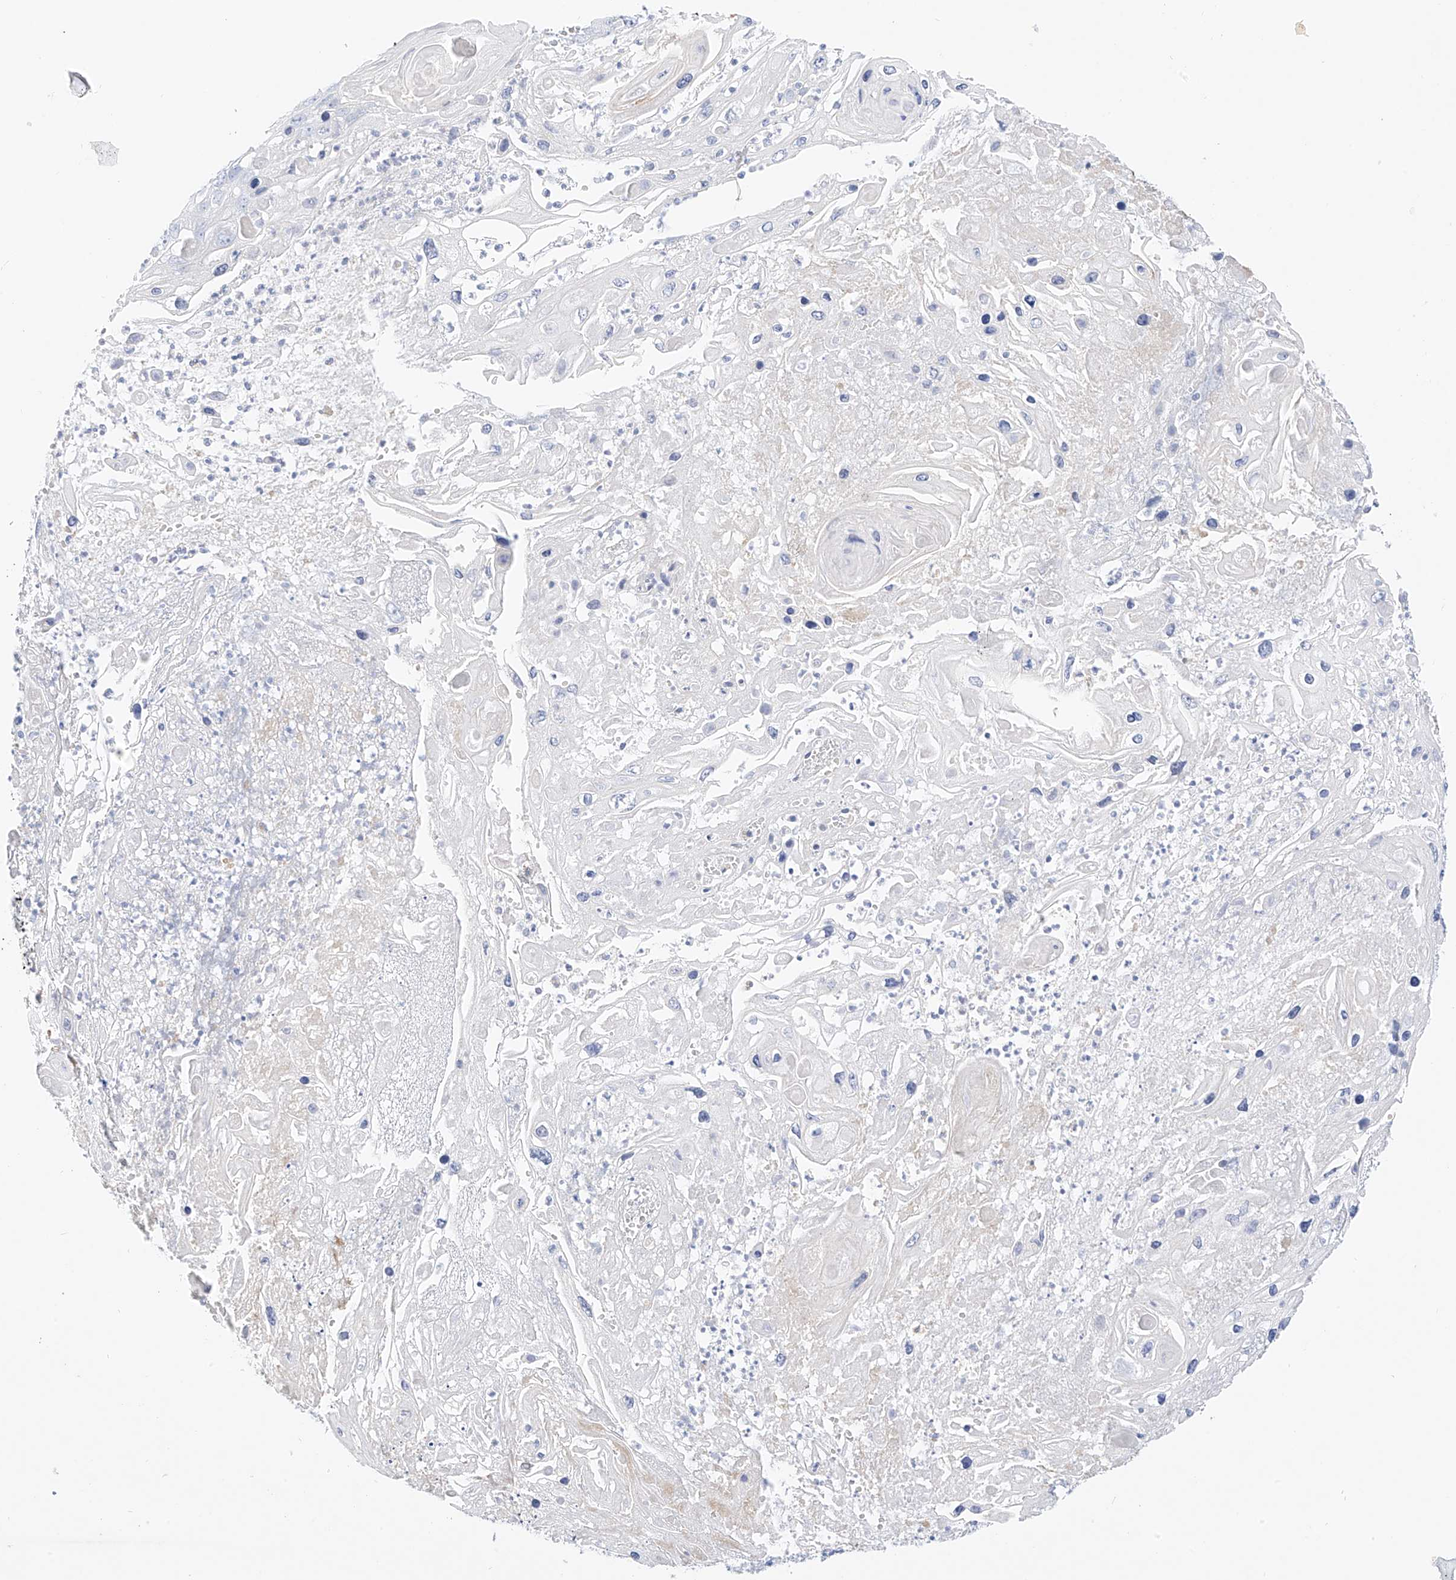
{"staining": {"intensity": "negative", "quantity": "none", "location": "none"}, "tissue": "skin cancer", "cell_type": "Tumor cells", "image_type": "cancer", "snomed": [{"axis": "morphology", "description": "Squamous cell carcinoma, NOS"}, {"axis": "topography", "description": "Skin"}], "caption": "DAB (3,3'-diaminobenzidine) immunohistochemical staining of skin cancer (squamous cell carcinoma) exhibits no significant staining in tumor cells. The staining was performed using DAB (3,3'-diaminobenzidine) to visualize the protein expression in brown, while the nuclei were stained in blue with hematoxylin (Magnification: 20x).", "gene": "ST3GAL5", "patient": {"sex": "male", "age": 55}}